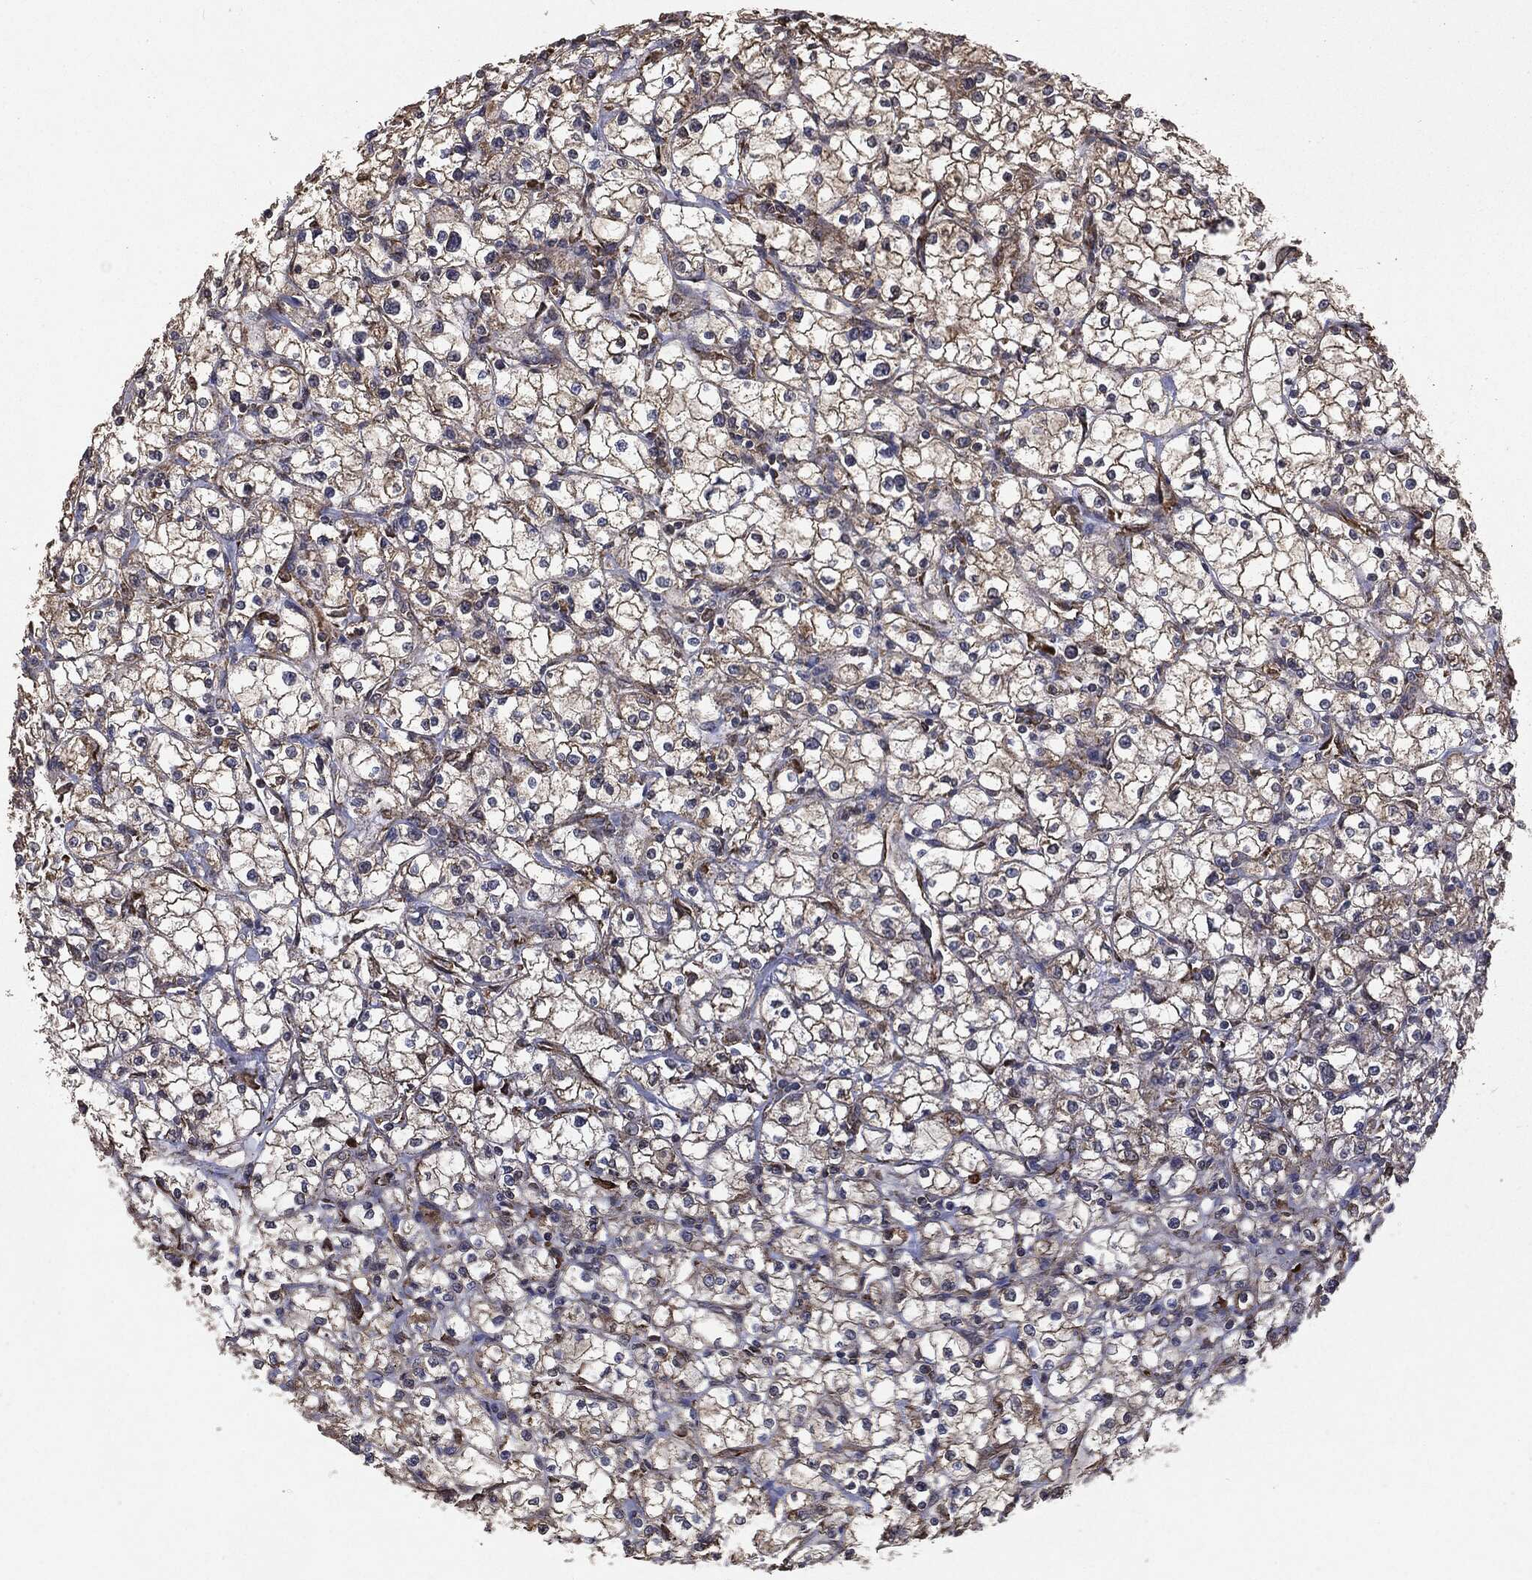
{"staining": {"intensity": "moderate", "quantity": "25%-75%", "location": "cytoplasmic/membranous"}, "tissue": "renal cancer", "cell_type": "Tumor cells", "image_type": "cancer", "snomed": [{"axis": "morphology", "description": "Adenocarcinoma, NOS"}, {"axis": "topography", "description": "Kidney"}], "caption": "High-power microscopy captured an IHC photomicrograph of renal adenocarcinoma, revealing moderate cytoplasmic/membranous positivity in approximately 25%-75% of tumor cells.", "gene": "MTOR", "patient": {"sex": "male", "age": 67}}